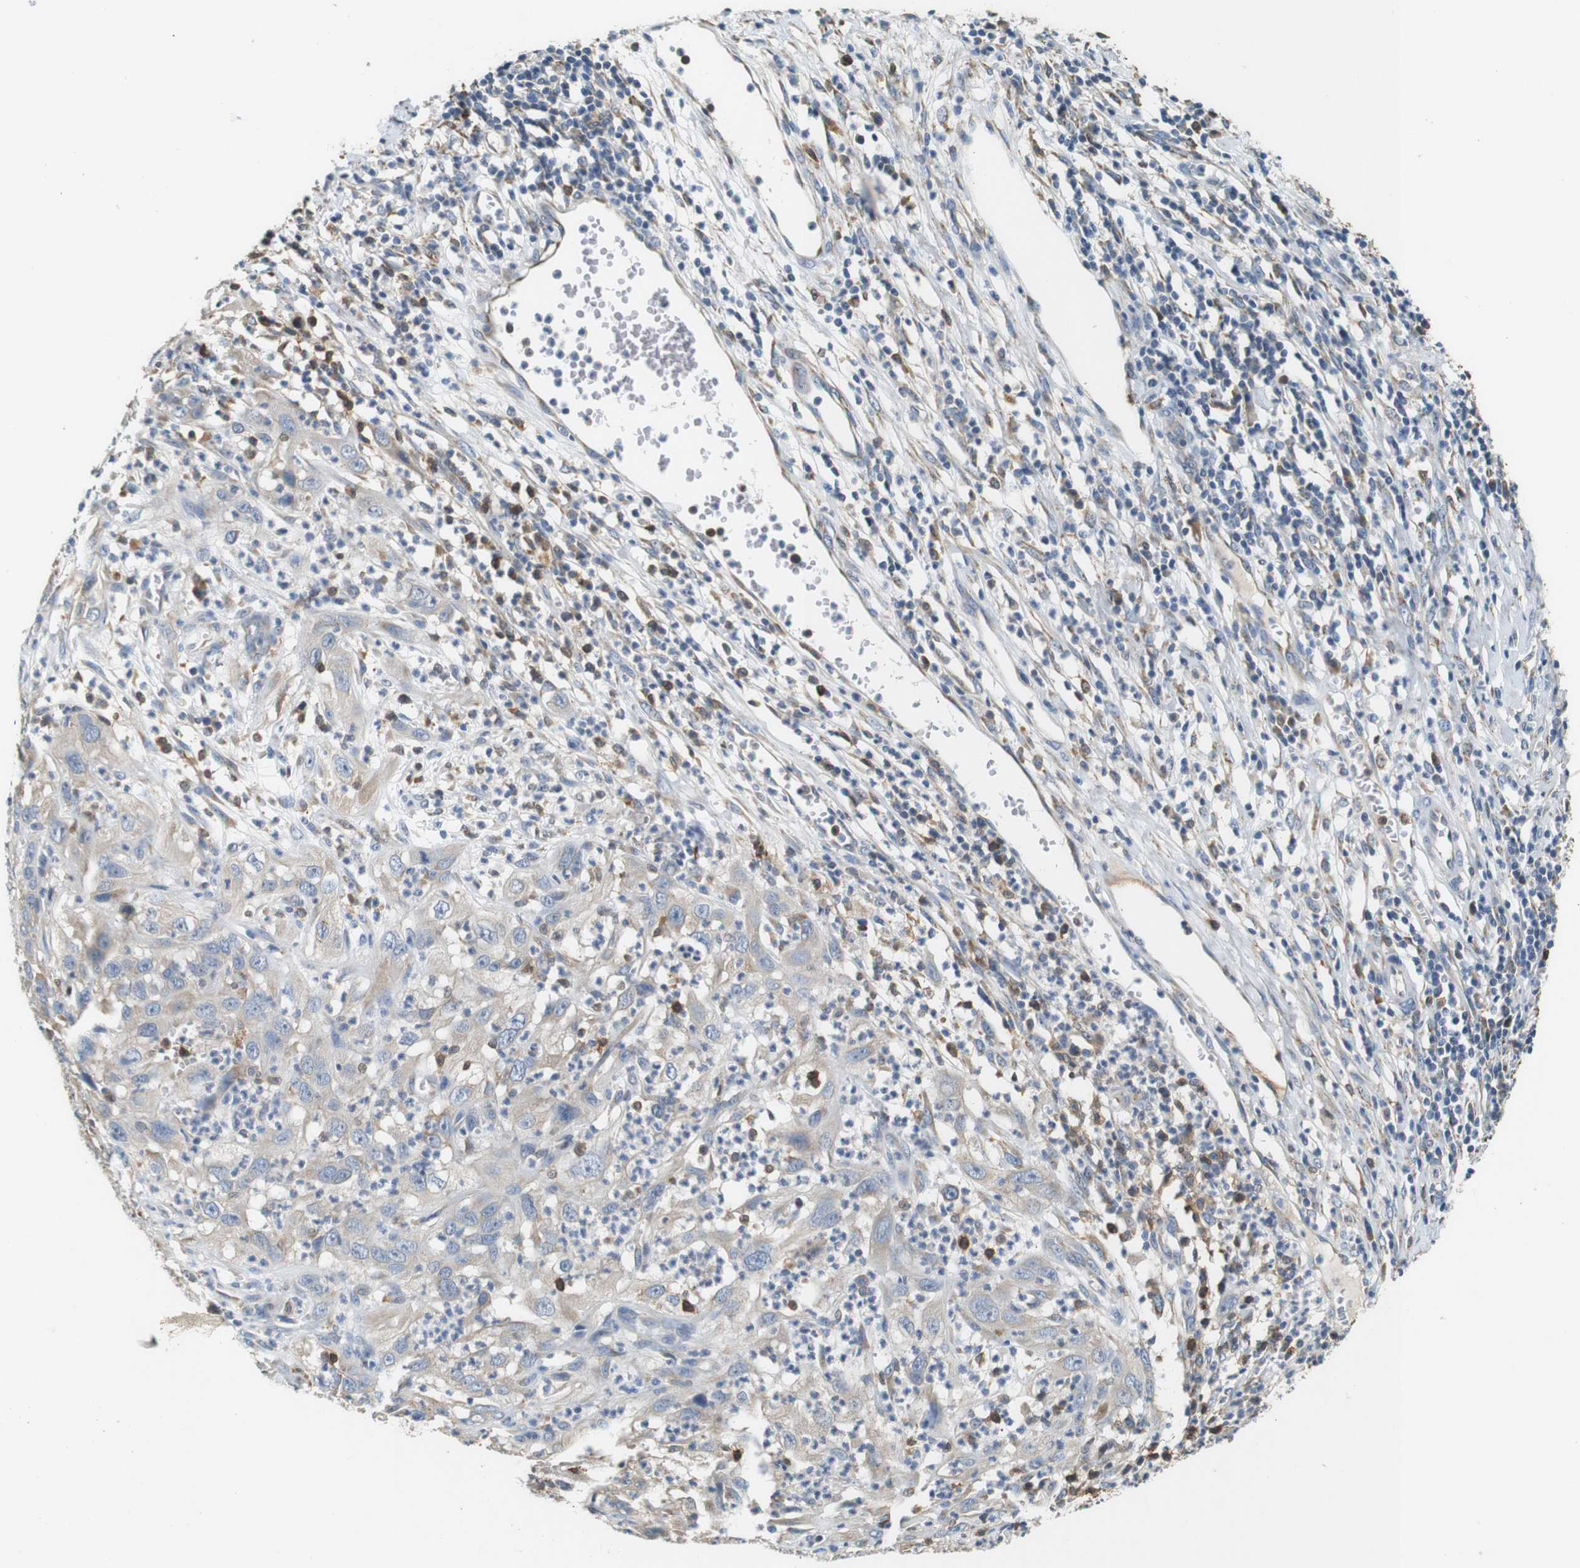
{"staining": {"intensity": "negative", "quantity": "none", "location": "none"}, "tissue": "cervical cancer", "cell_type": "Tumor cells", "image_type": "cancer", "snomed": [{"axis": "morphology", "description": "Squamous cell carcinoma, NOS"}, {"axis": "topography", "description": "Cervix"}], "caption": "This is a micrograph of immunohistochemistry staining of cervical cancer, which shows no positivity in tumor cells.", "gene": "NEBL", "patient": {"sex": "female", "age": 32}}